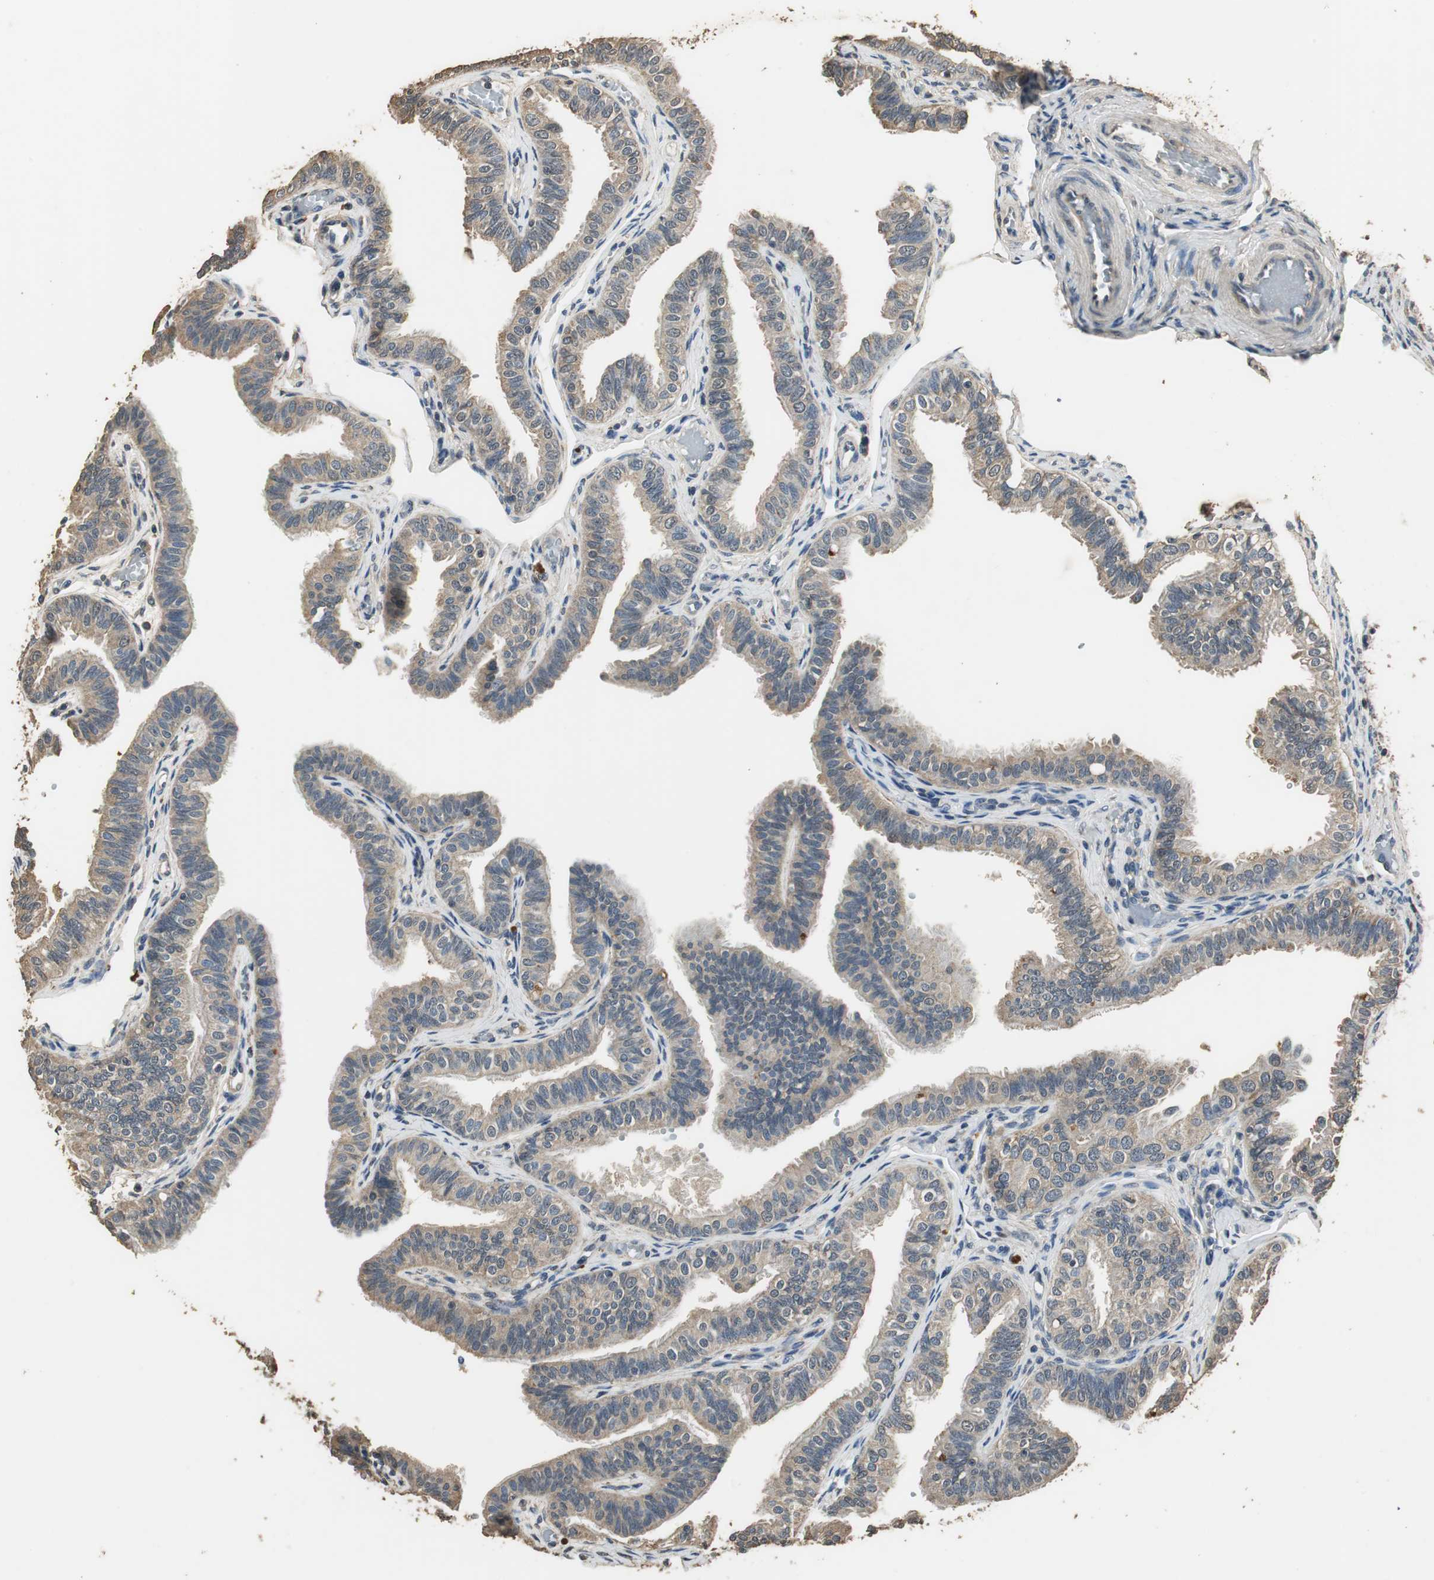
{"staining": {"intensity": "moderate", "quantity": ">75%", "location": "cytoplasmic/membranous"}, "tissue": "fallopian tube", "cell_type": "Glandular cells", "image_type": "normal", "snomed": [{"axis": "morphology", "description": "Normal tissue, NOS"}, {"axis": "morphology", "description": "Dermoid, NOS"}, {"axis": "topography", "description": "Fallopian tube"}], "caption": "Immunohistochemical staining of benign fallopian tube displays medium levels of moderate cytoplasmic/membranous expression in about >75% of glandular cells.", "gene": "TMPRSS4", "patient": {"sex": "female", "age": 33}}